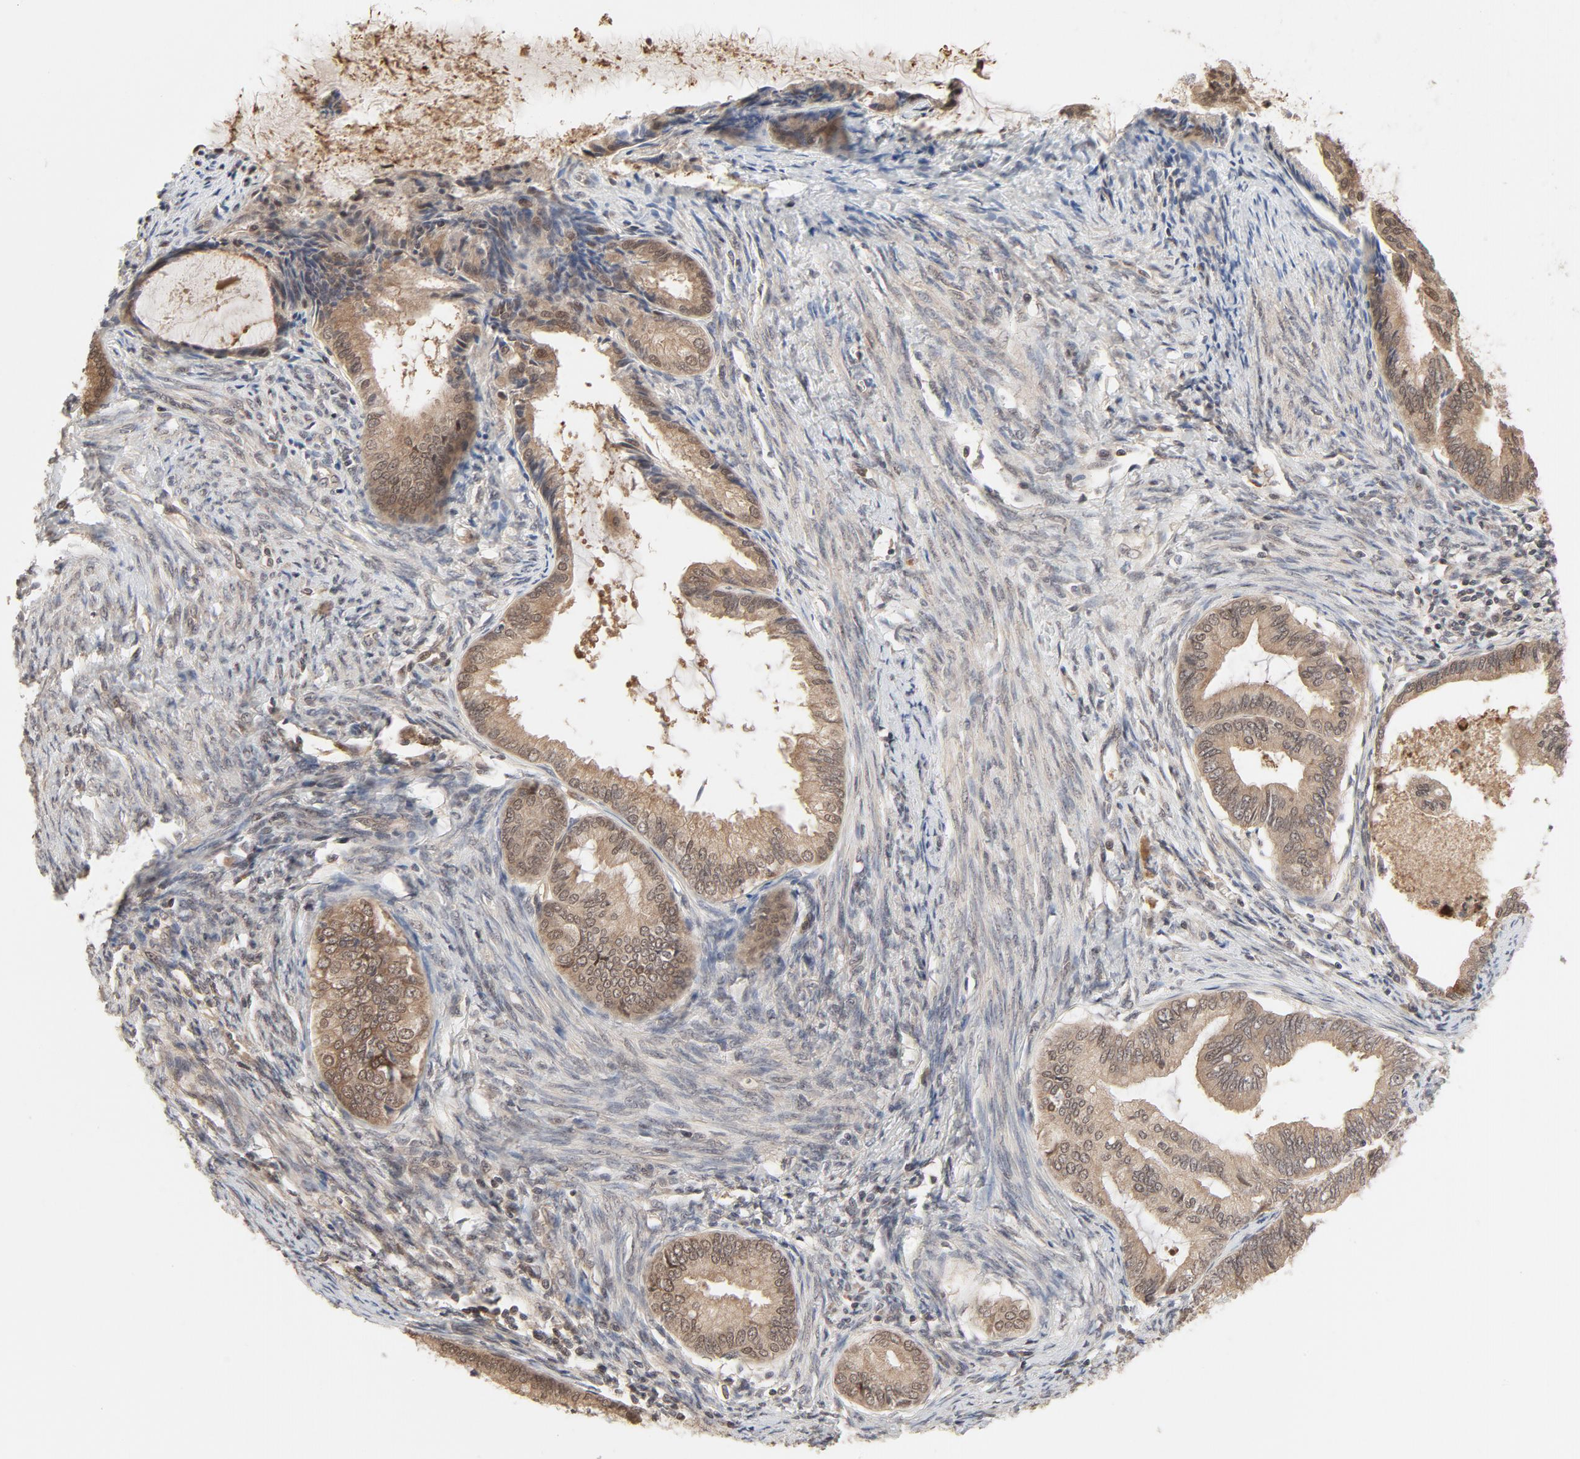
{"staining": {"intensity": "moderate", "quantity": "25%-75%", "location": "cytoplasmic/membranous,nuclear"}, "tissue": "endometrial cancer", "cell_type": "Tumor cells", "image_type": "cancer", "snomed": [{"axis": "morphology", "description": "Adenocarcinoma, NOS"}, {"axis": "topography", "description": "Endometrium"}], "caption": "Endometrial cancer stained with DAB (3,3'-diaminobenzidine) immunohistochemistry exhibits medium levels of moderate cytoplasmic/membranous and nuclear expression in approximately 25%-75% of tumor cells. The staining was performed using DAB (3,3'-diaminobenzidine), with brown indicating positive protein expression. Nuclei are stained blue with hematoxylin.", "gene": "NEDD8", "patient": {"sex": "female", "age": 86}}